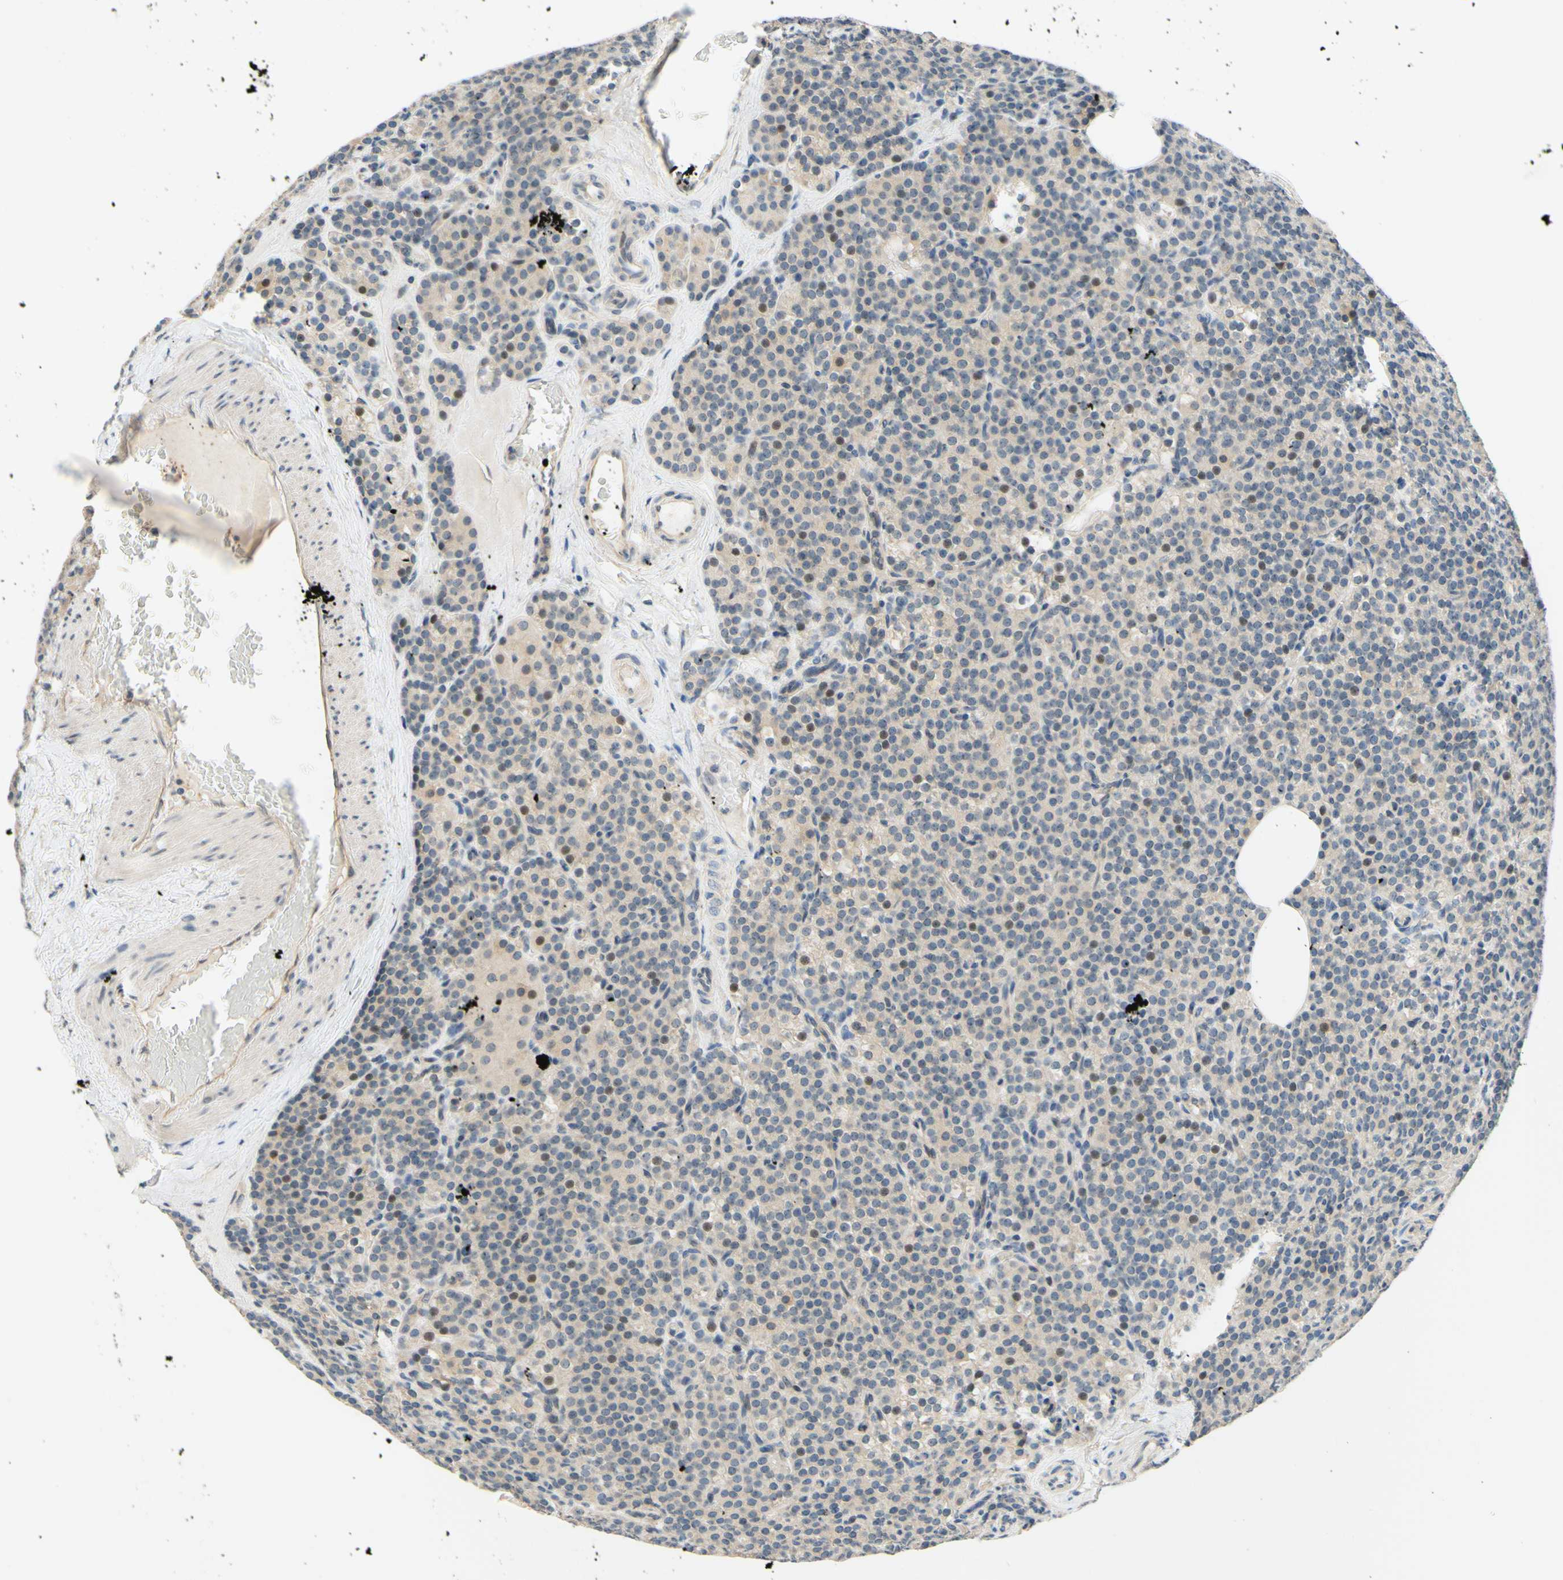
{"staining": {"intensity": "weak", "quantity": "<25%", "location": "cytoplasmic/membranous,nuclear"}, "tissue": "parathyroid gland", "cell_type": "Glandular cells", "image_type": "normal", "snomed": [{"axis": "morphology", "description": "Normal tissue, NOS"}, {"axis": "topography", "description": "Parathyroid gland"}], "caption": "Immunohistochemistry photomicrograph of normal parathyroid gland: parathyroid gland stained with DAB displays no significant protein expression in glandular cells. The staining is performed using DAB brown chromogen with nuclei counter-stained in using hematoxylin.", "gene": "C2CD2L", "patient": {"sex": "female", "age": 57}}